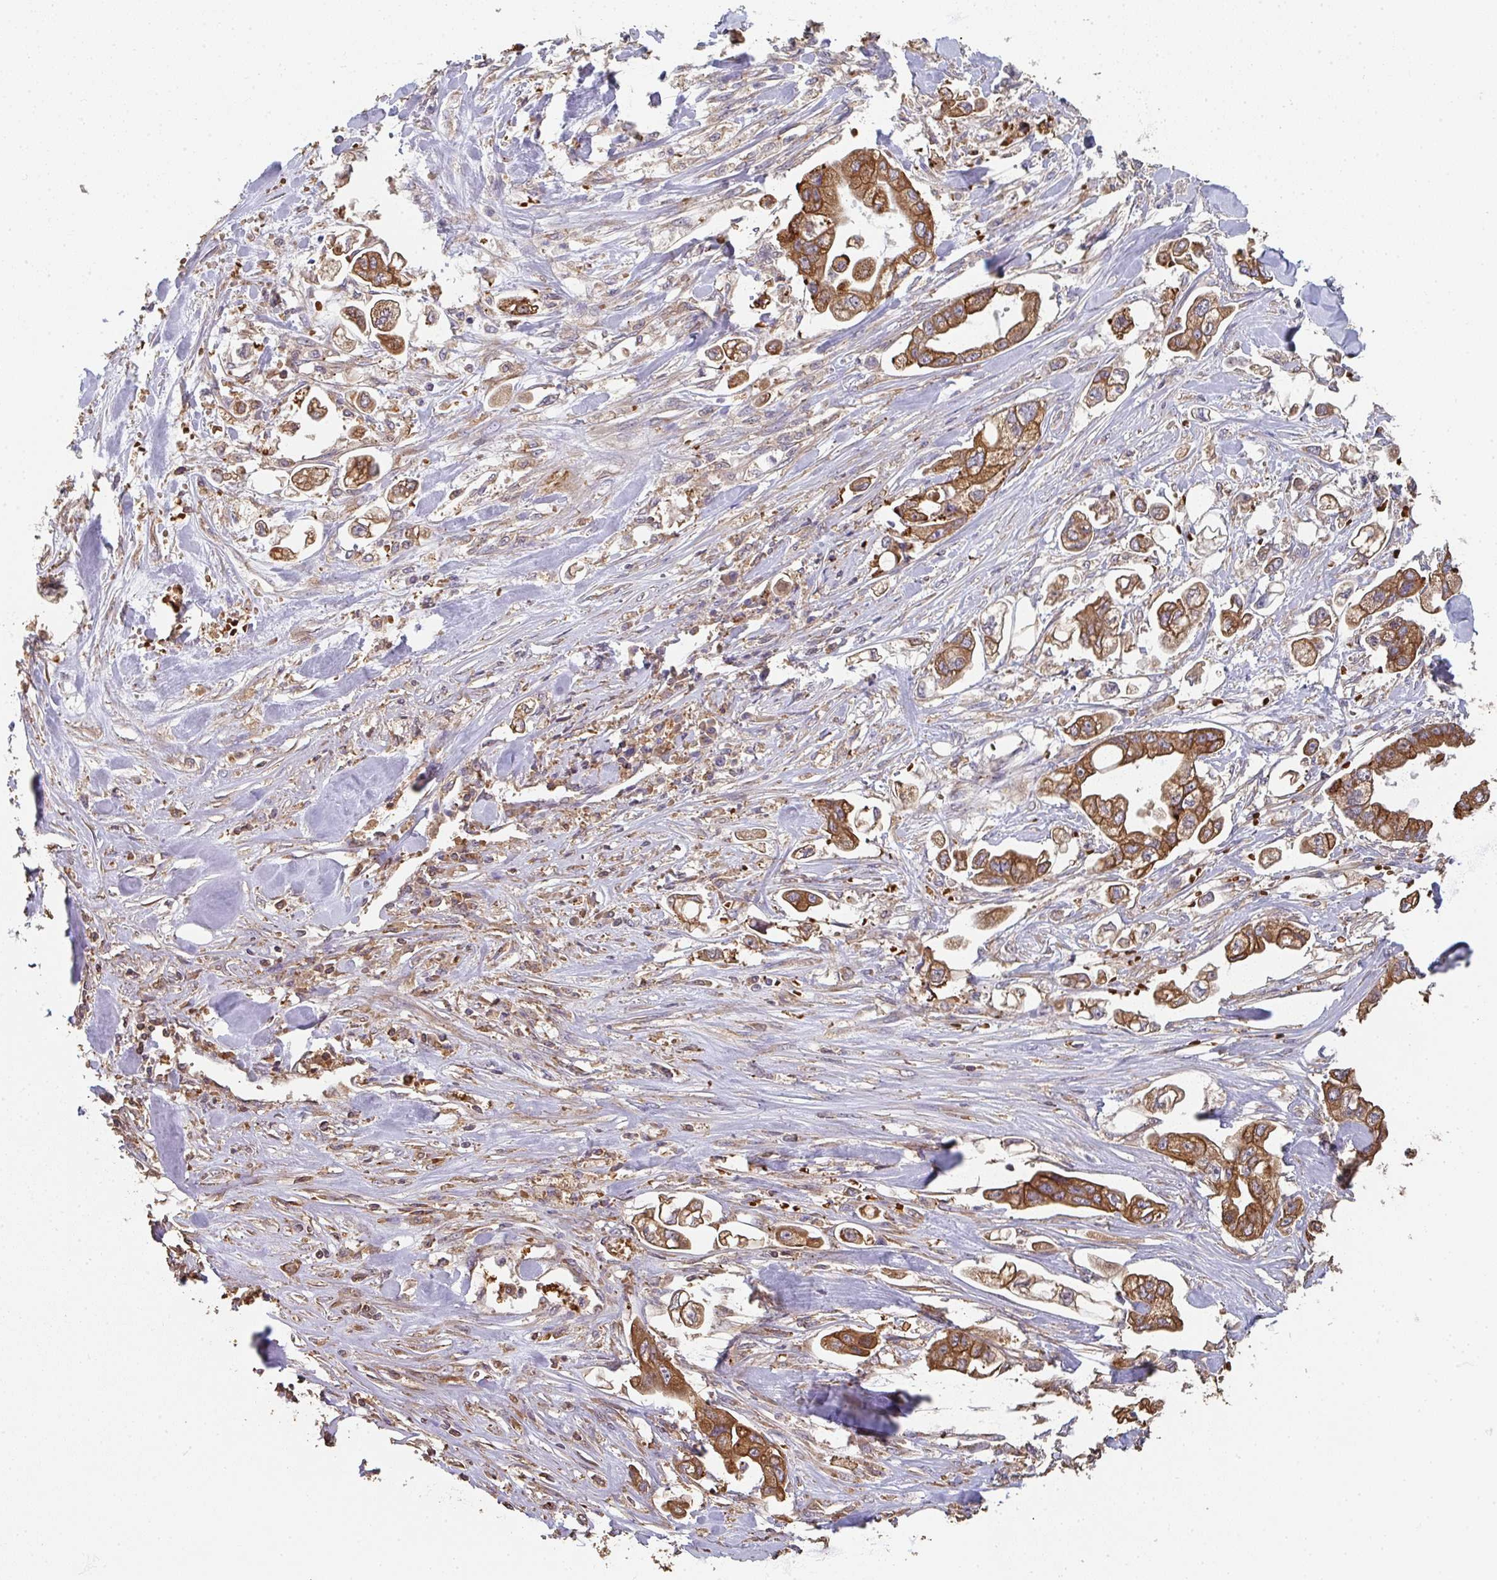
{"staining": {"intensity": "moderate", "quantity": ">75%", "location": "cytoplasmic/membranous"}, "tissue": "stomach cancer", "cell_type": "Tumor cells", "image_type": "cancer", "snomed": [{"axis": "morphology", "description": "Adenocarcinoma, NOS"}, {"axis": "topography", "description": "Stomach"}], "caption": "Moderate cytoplasmic/membranous protein expression is seen in approximately >75% of tumor cells in stomach cancer. The protein of interest is stained brown, and the nuclei are stained in blue (DAB (3,3'-diaminobenzidine) IHC with brightfield microscopy, high magnification).", "gene": "POLG", "patient": {"sex": "male", "age": 62}}